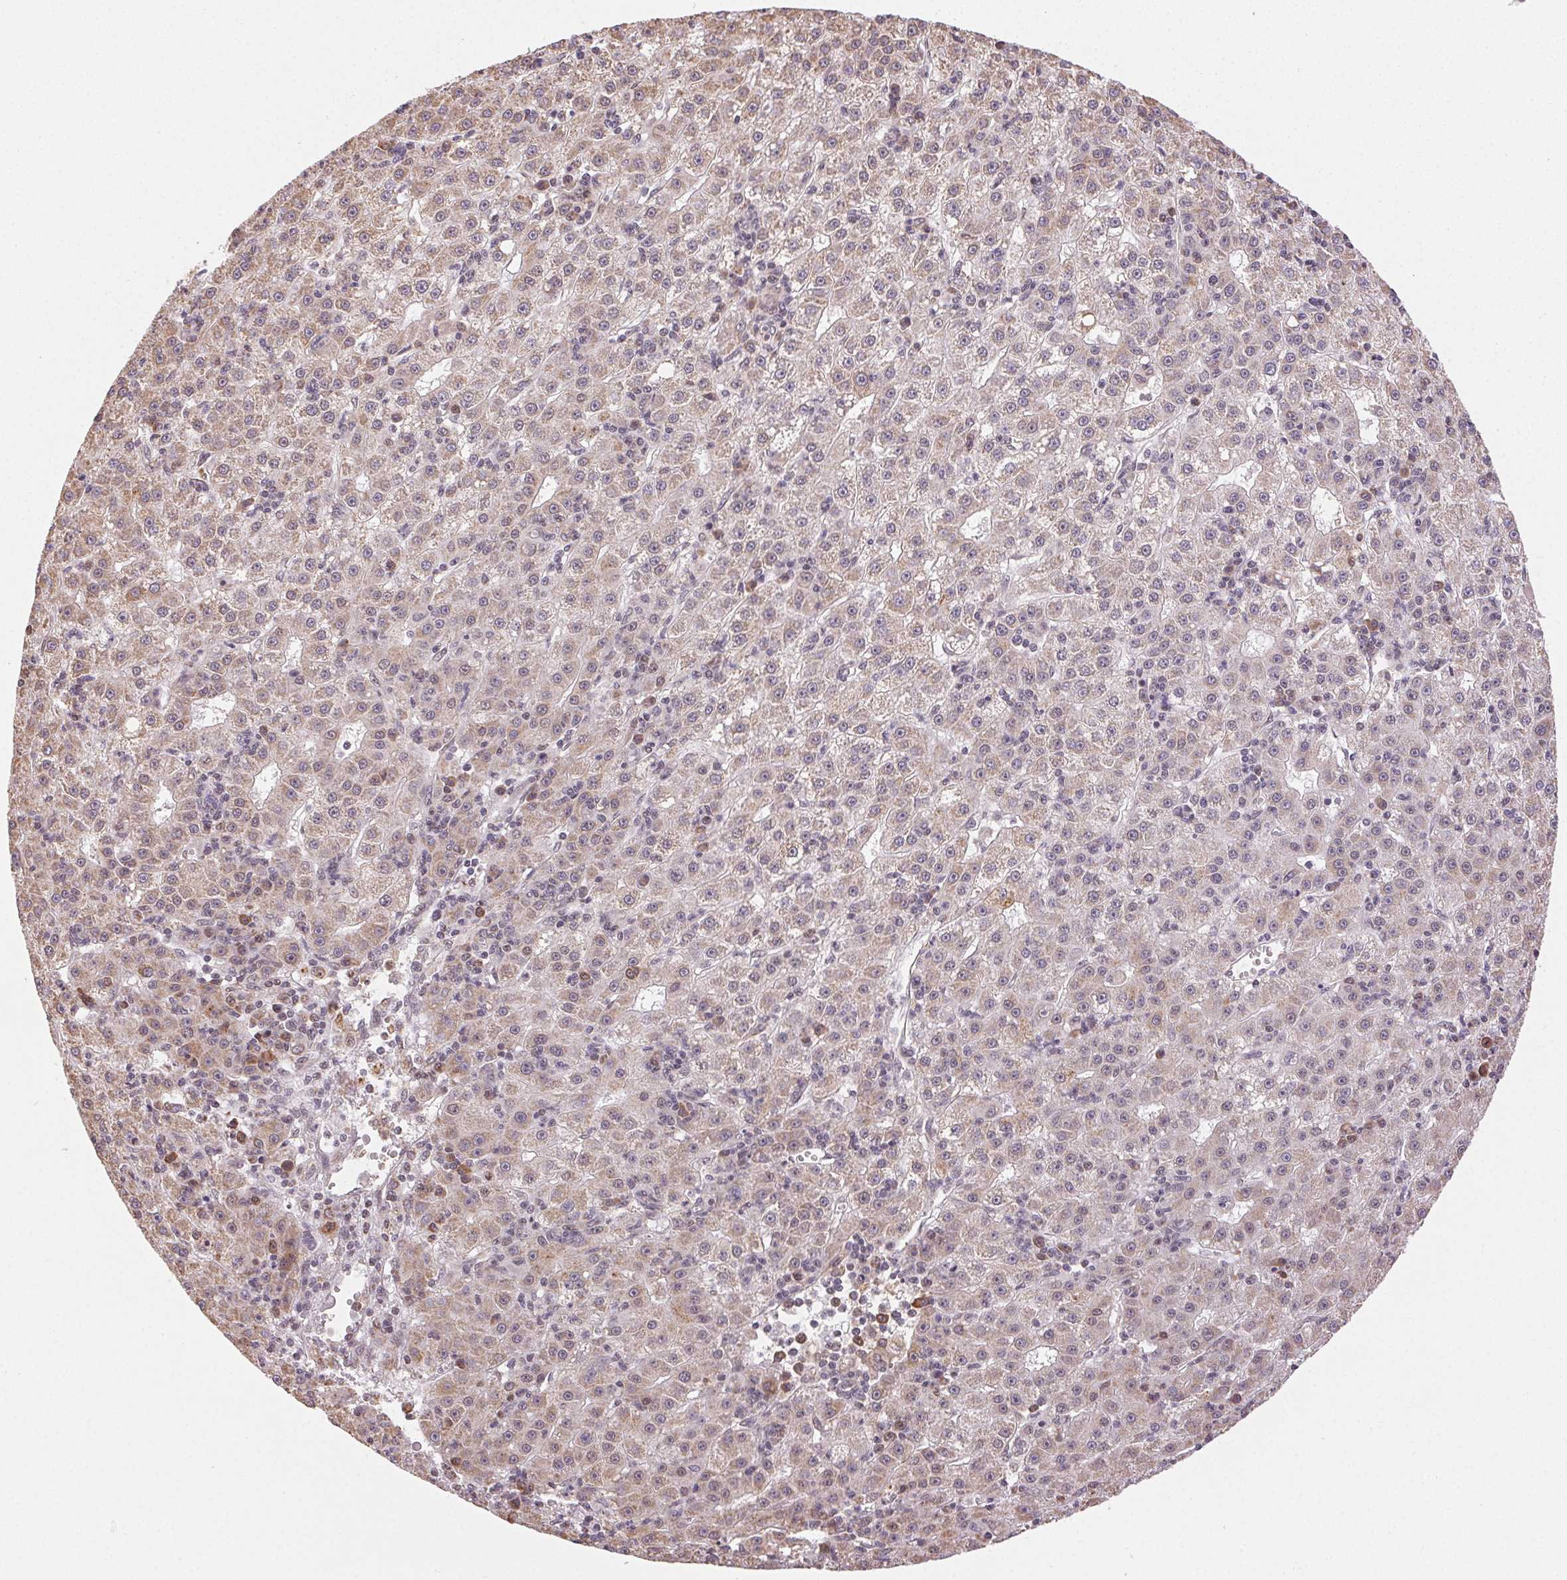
{"staining": {"intensity": "weak", "quantity": "25%-75%", "location": "cytoplasmic/membranous"}, "tissue": "liver cancer", "cell_type": "Tumor cells", "image_type": "cancer", "snomed": [{"axis": "morphology", "description": "Carcinoma, Hepatocellular, NOS"}, {"axis": "topography", "description": "Liver"}], "caption": "Brown immunohistochemical staining in human liver cancer demonstrates weak cytoplasmic/membranous positivity in approximately 25%-75% of tumor cells.", "gene": "PIWIL4", "patient": {"sex": "male", "age": 76}}